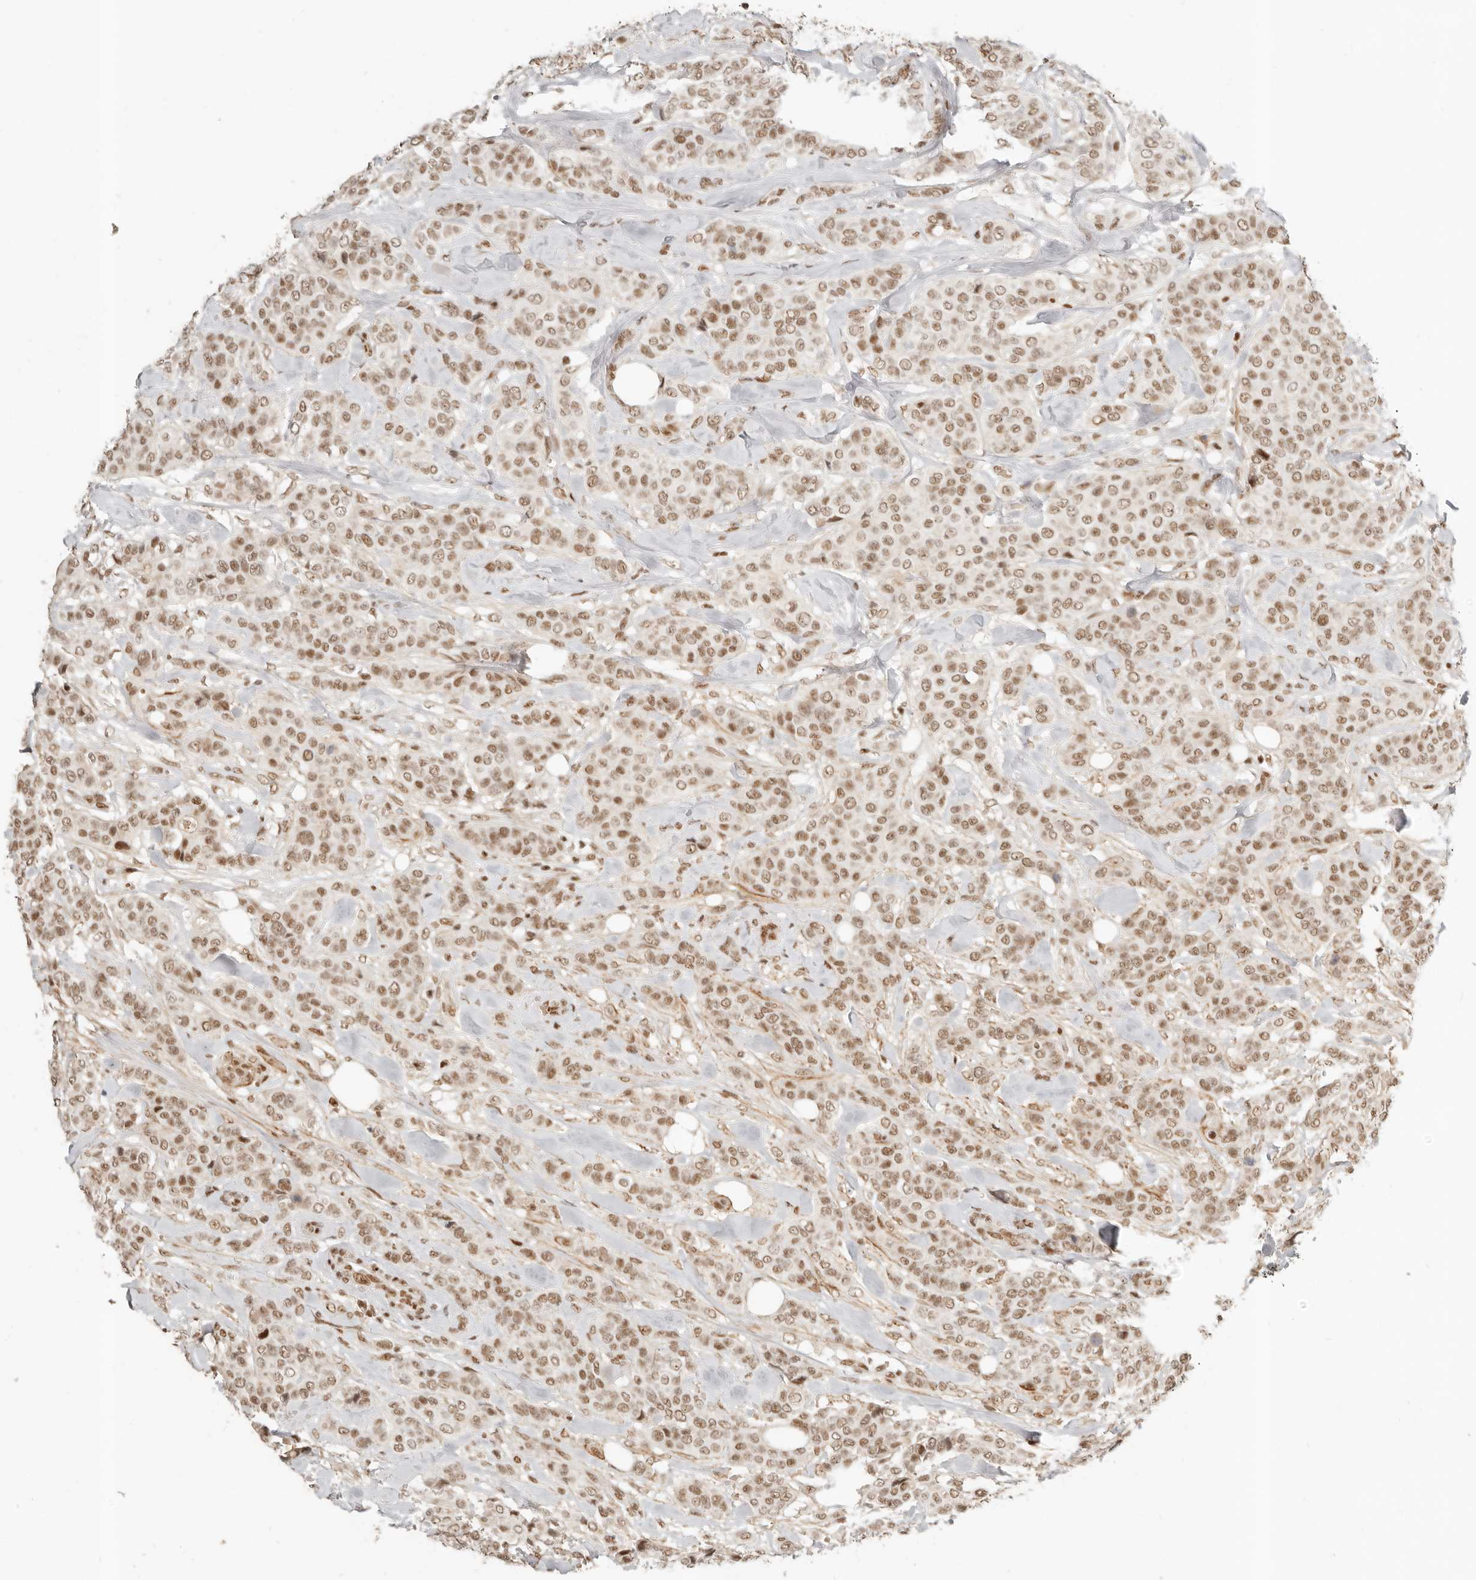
{"staining": {"intensity": "moderate", "quantity": ">75%", "location": "nuclear"}, "tissue": "breast cancer", "cell_type": "Tumor cells", "image_type": "cancer", "snomed": [{"axis": "morphology", "description": "Lobular carcinoma"}, {"axis": "topography", "description": "Breast"}], "caption": "The photomicrograph exhibits immunohistochemical staining of breast cancer. There is moderate nuclear staining is seen in about >75% of tumor cells.", "gene": "GABPA", "patient": {"sex": "female", "age": 51}}